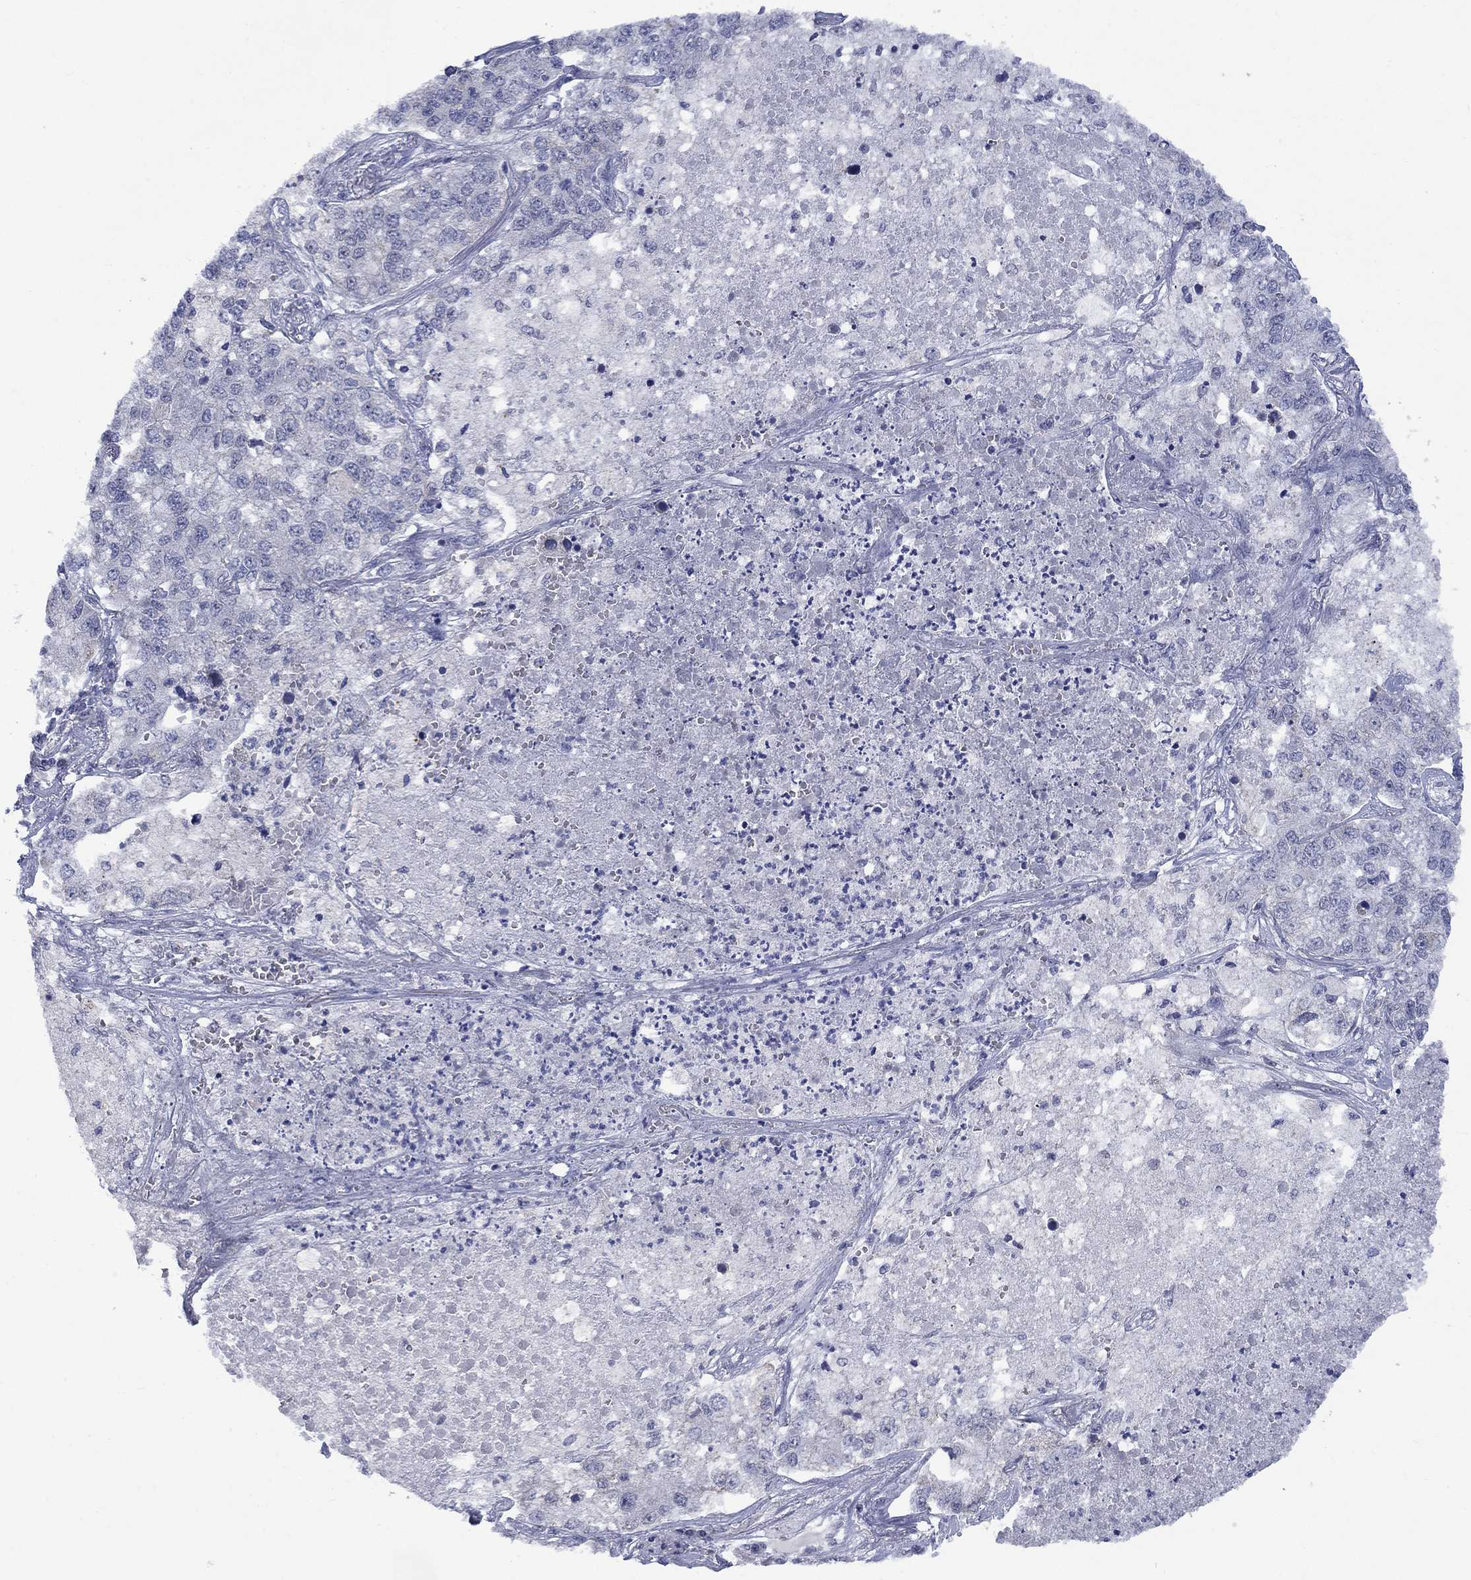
{"staining": {"intensity": "negative", "quantity": "none", "location": "none"}, "tissue": "lung cancer", "cell_type": "Tumor cells", "image_type": "cancer", "snomed": [{"axis": "morphology", "description": "Adenocarcinoma, NOS"}, {"axis": "topography", "description": "Lung"}], "caption": "Lung cancer was stained to show a protein in brown. There is no significant positivity in tumor cells.", "gene": "KCNJ16", "patient": {"sex": "male", "age": 49}}